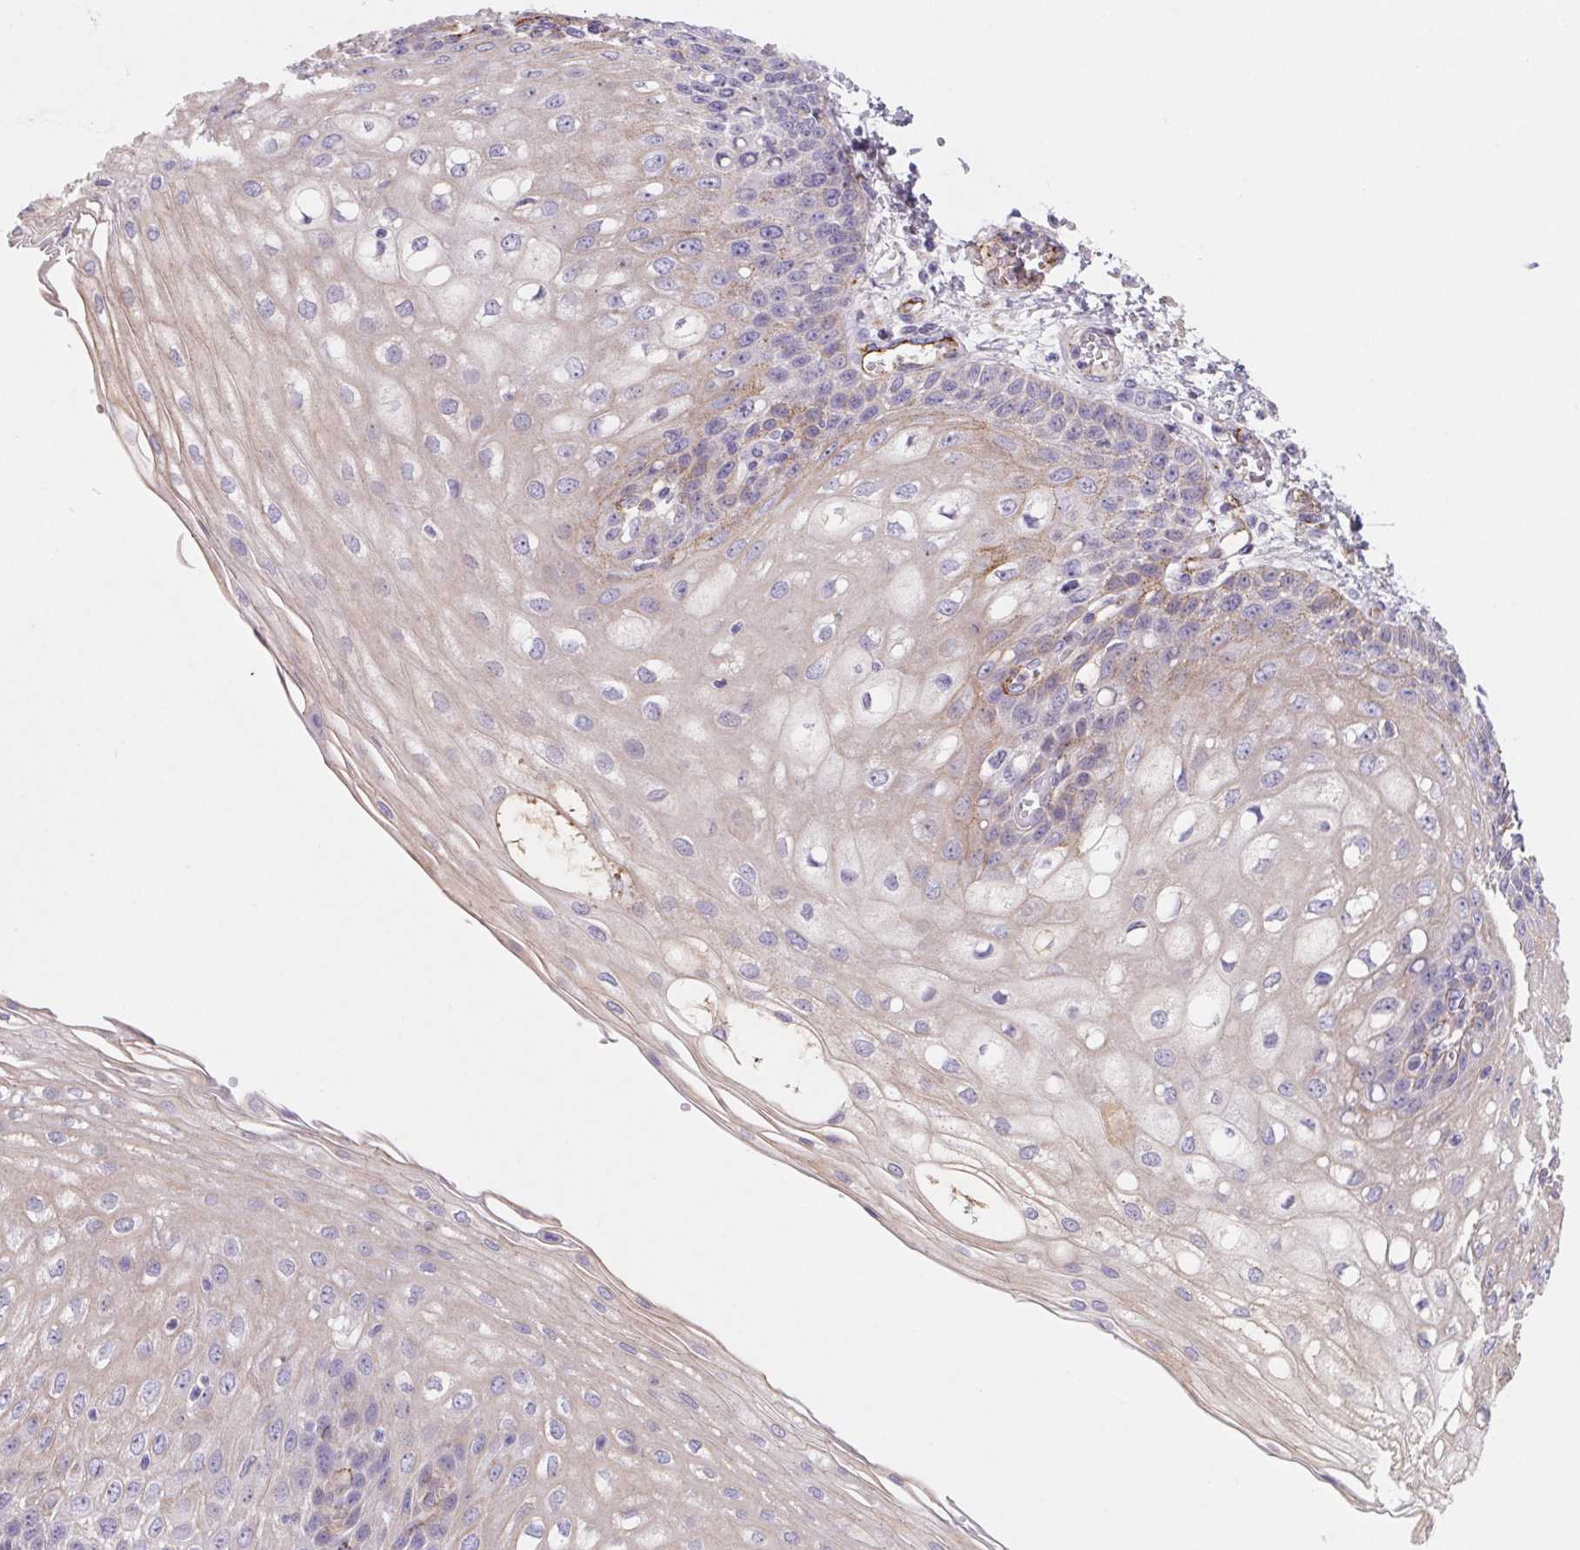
{"staining": {"intensity": "negative", "quantity": "none", "location": "none"}, "tissue": "esophagus", "cell_type": "Squamous epithelial cells", "image_type": "normal", "snomed": [{"axis": "morphology", "description": "Normal tissue, NOS"}, {"axis": "morphology", "description": "Adenocarcinoma, NOS"}, {"axis": "topography", "description": "Esophagus"}], "caption": "IHC of normal esophagus displays no staining in squamous epithelial cells.", "gene": "LPA", "patient": {"sex": "male", "age": 81}}